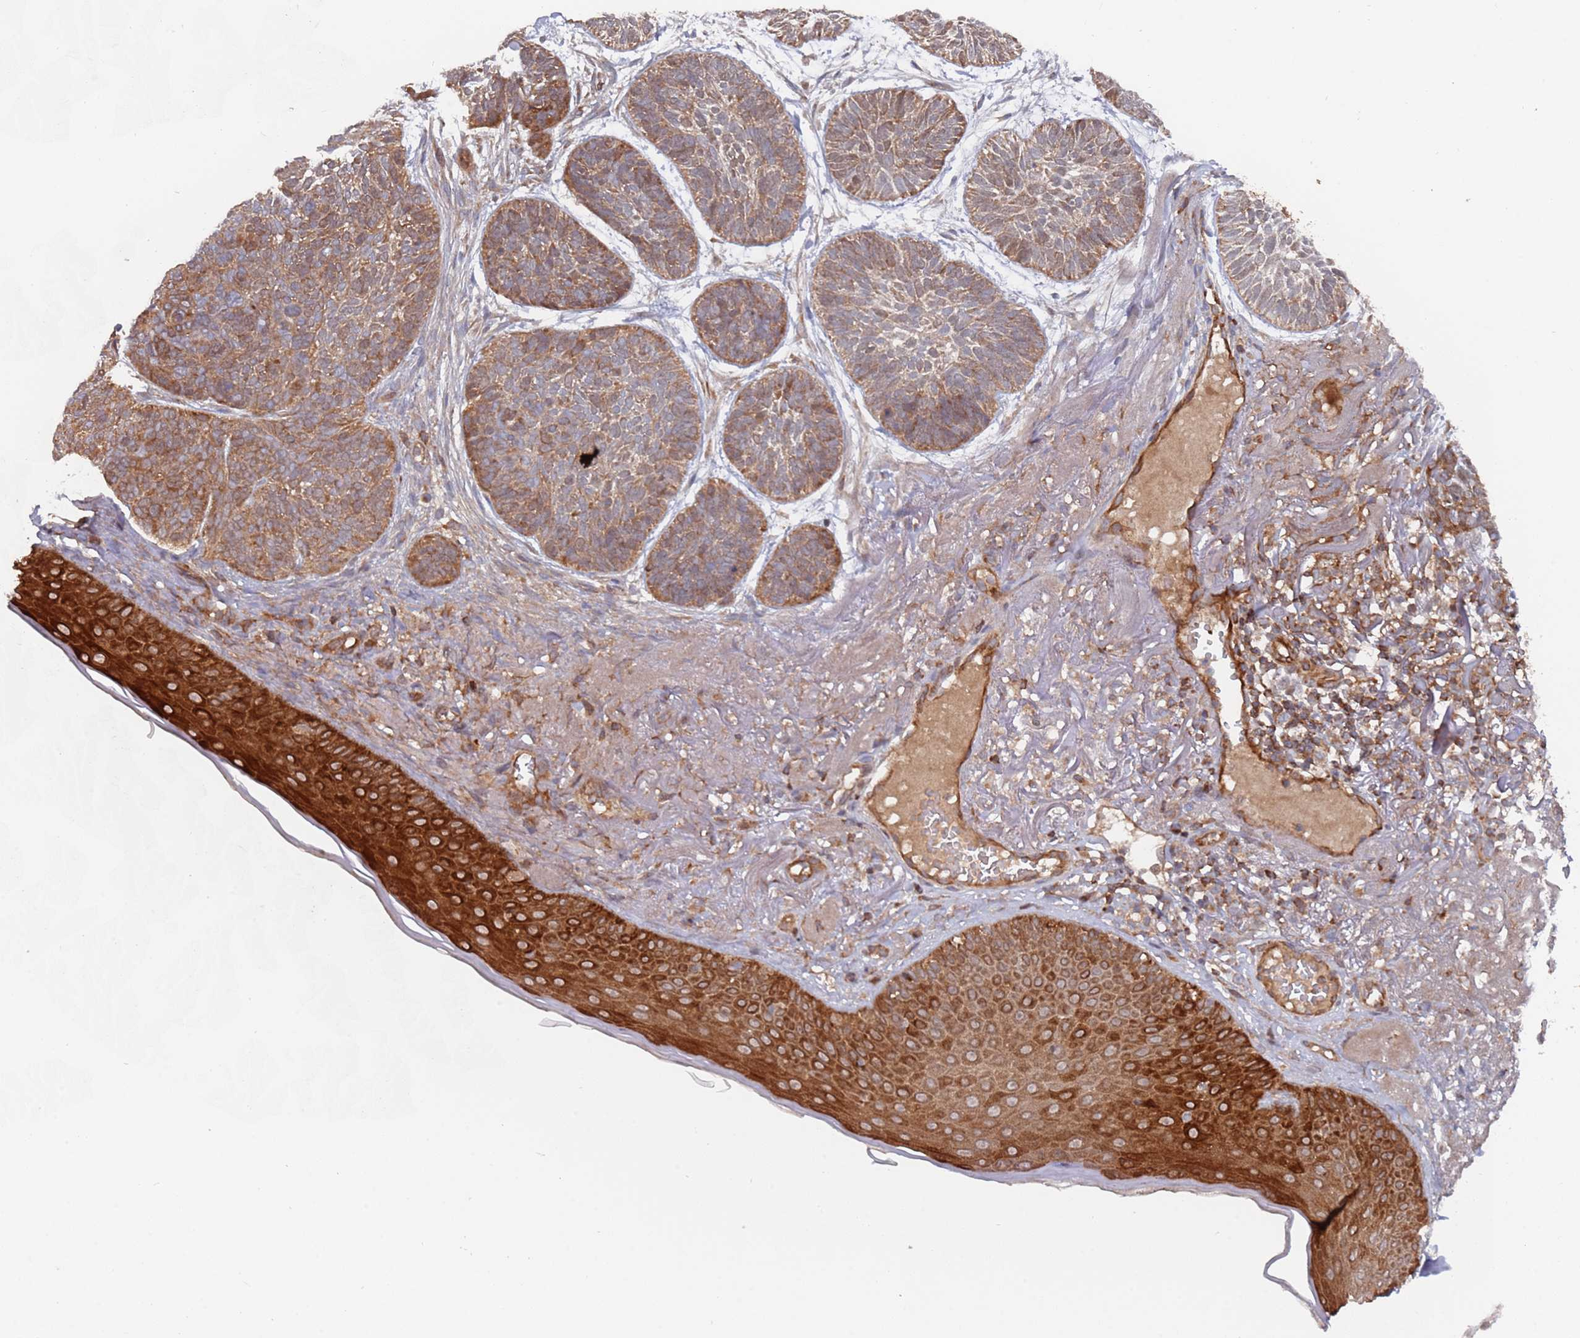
{"staining": {"intensity": "moderate", "quantity": ">75%", "location": "cytoplasmic/membranous"}, "tissue": "skin cancer", "cell_type": "Tumor cells", "image_type": "cancer", "snomed": [{"axis": "morphology", "description": "Normal tissue, NOS"}, {"axis": "morphology", "description": "Basal cell carcinoma"}, {"axis": "topography", "description": "Skin"}], "caption": "Protein expression by immunohistochemistry (IHC) exhibits moderate cytoplasmic/membranous expression in about >75% of tumor cells in basal cell carcinoma (skin). Nuclei are stained in blue.", "gene": "DDX60", "patient": {"sex": "male", "age": 66}}